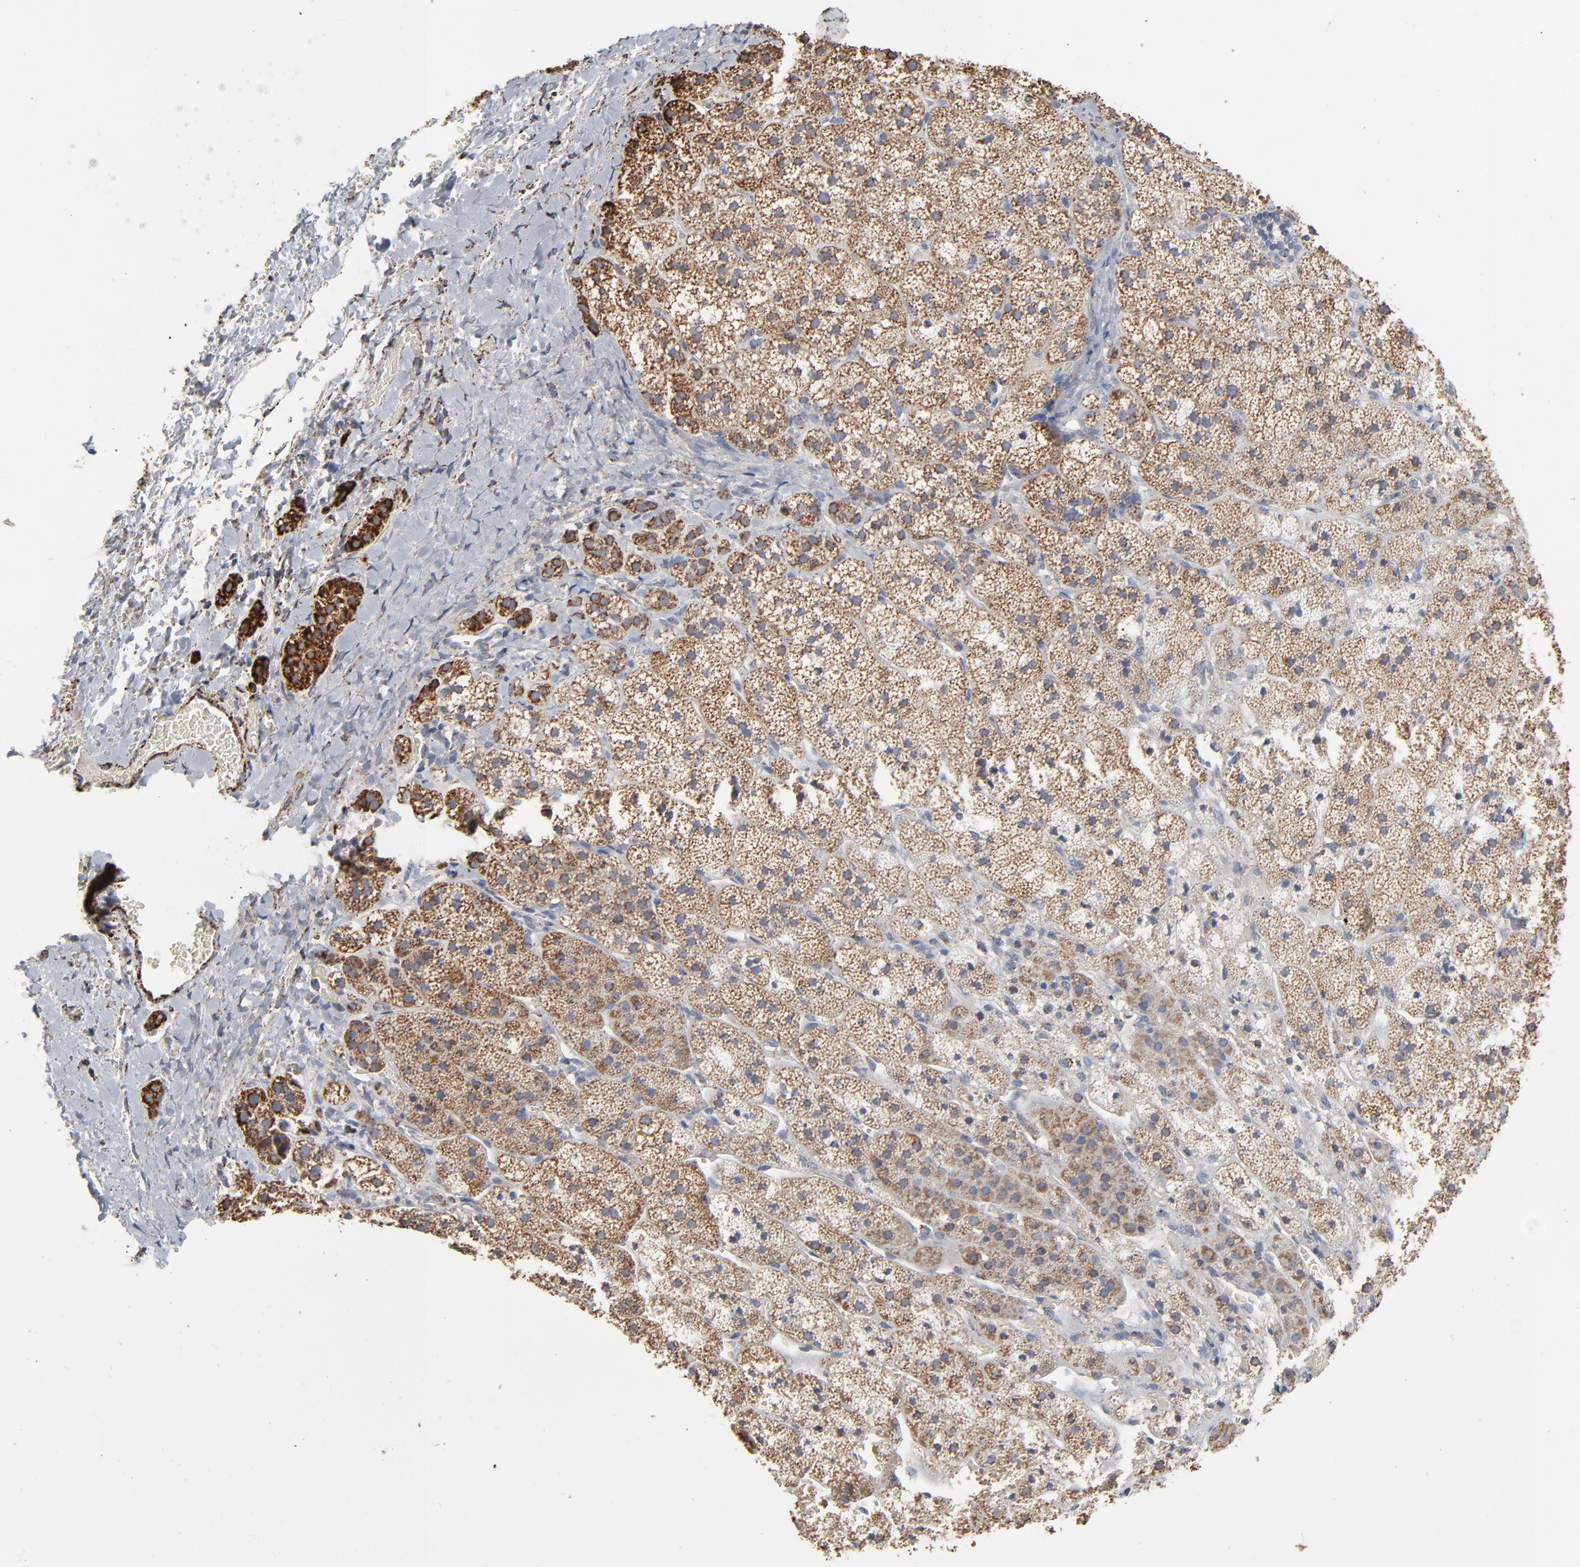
{"staining": {"intensity": "strong", "quantity": ">75%", "location": "cytoplasmic/membranous"}, "tissue": "adrenal gland", "cell_type": "Glandular cells", "image_type": "normal", "snomed": [{"axis": "morphology", "description": "Normal tissue, NOS"}, {"axis": "topography", "description": "Adrenal gland"}], "caption": "Brown immunohistochemical staining in unremarkable human adrenal gland displays strong cytoplasmic/membranous positivity in about >75% of glandular cells.", "gene": "UQCRC1", "patient": {"sex": "female", "age": 44}}